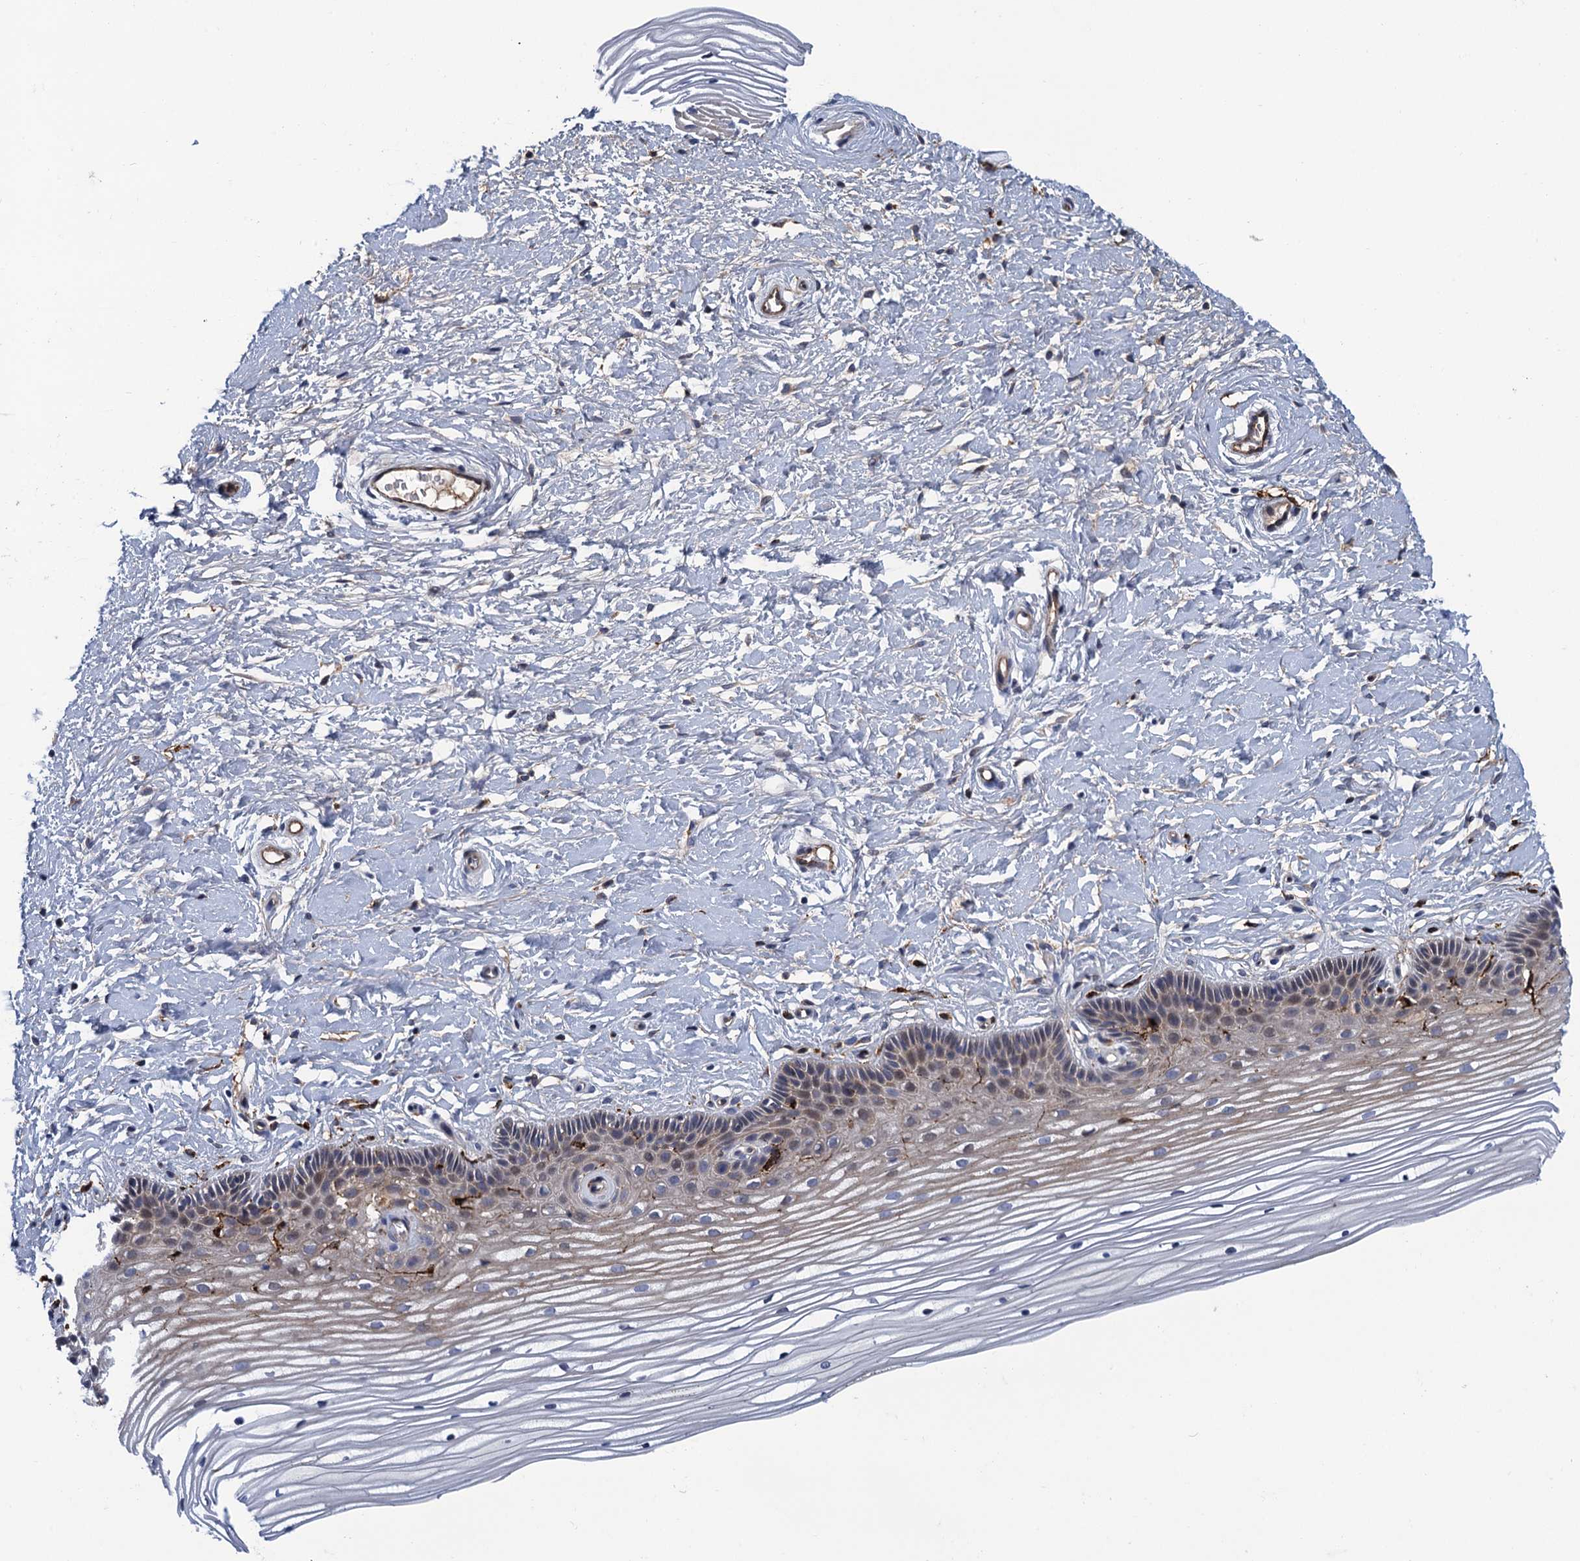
{"staining": {"intensity": "weak", "quantity": "25%-75%", "location": "cytoplasmic/membranous"}, "tissue": "vagina", "cell_type": "Squamous epithelial cells", "image_type": "normal", "snomed": [{"axis": "morphology", "description": "Normal tissue, NOS"}, {"axis": "topography", "description": "Vagina"}, {"axis": "topography", "description": "Cervix"}], "caption": "This micrograph shows immunohistochemistry staining of unremarkable human vagina, with low weak cytoplasmic/membranous staining in about 25%-75% of squamous epithelial cells.", "gene": "DNHD1", "patient": {"sex": "female", "age": 40}}